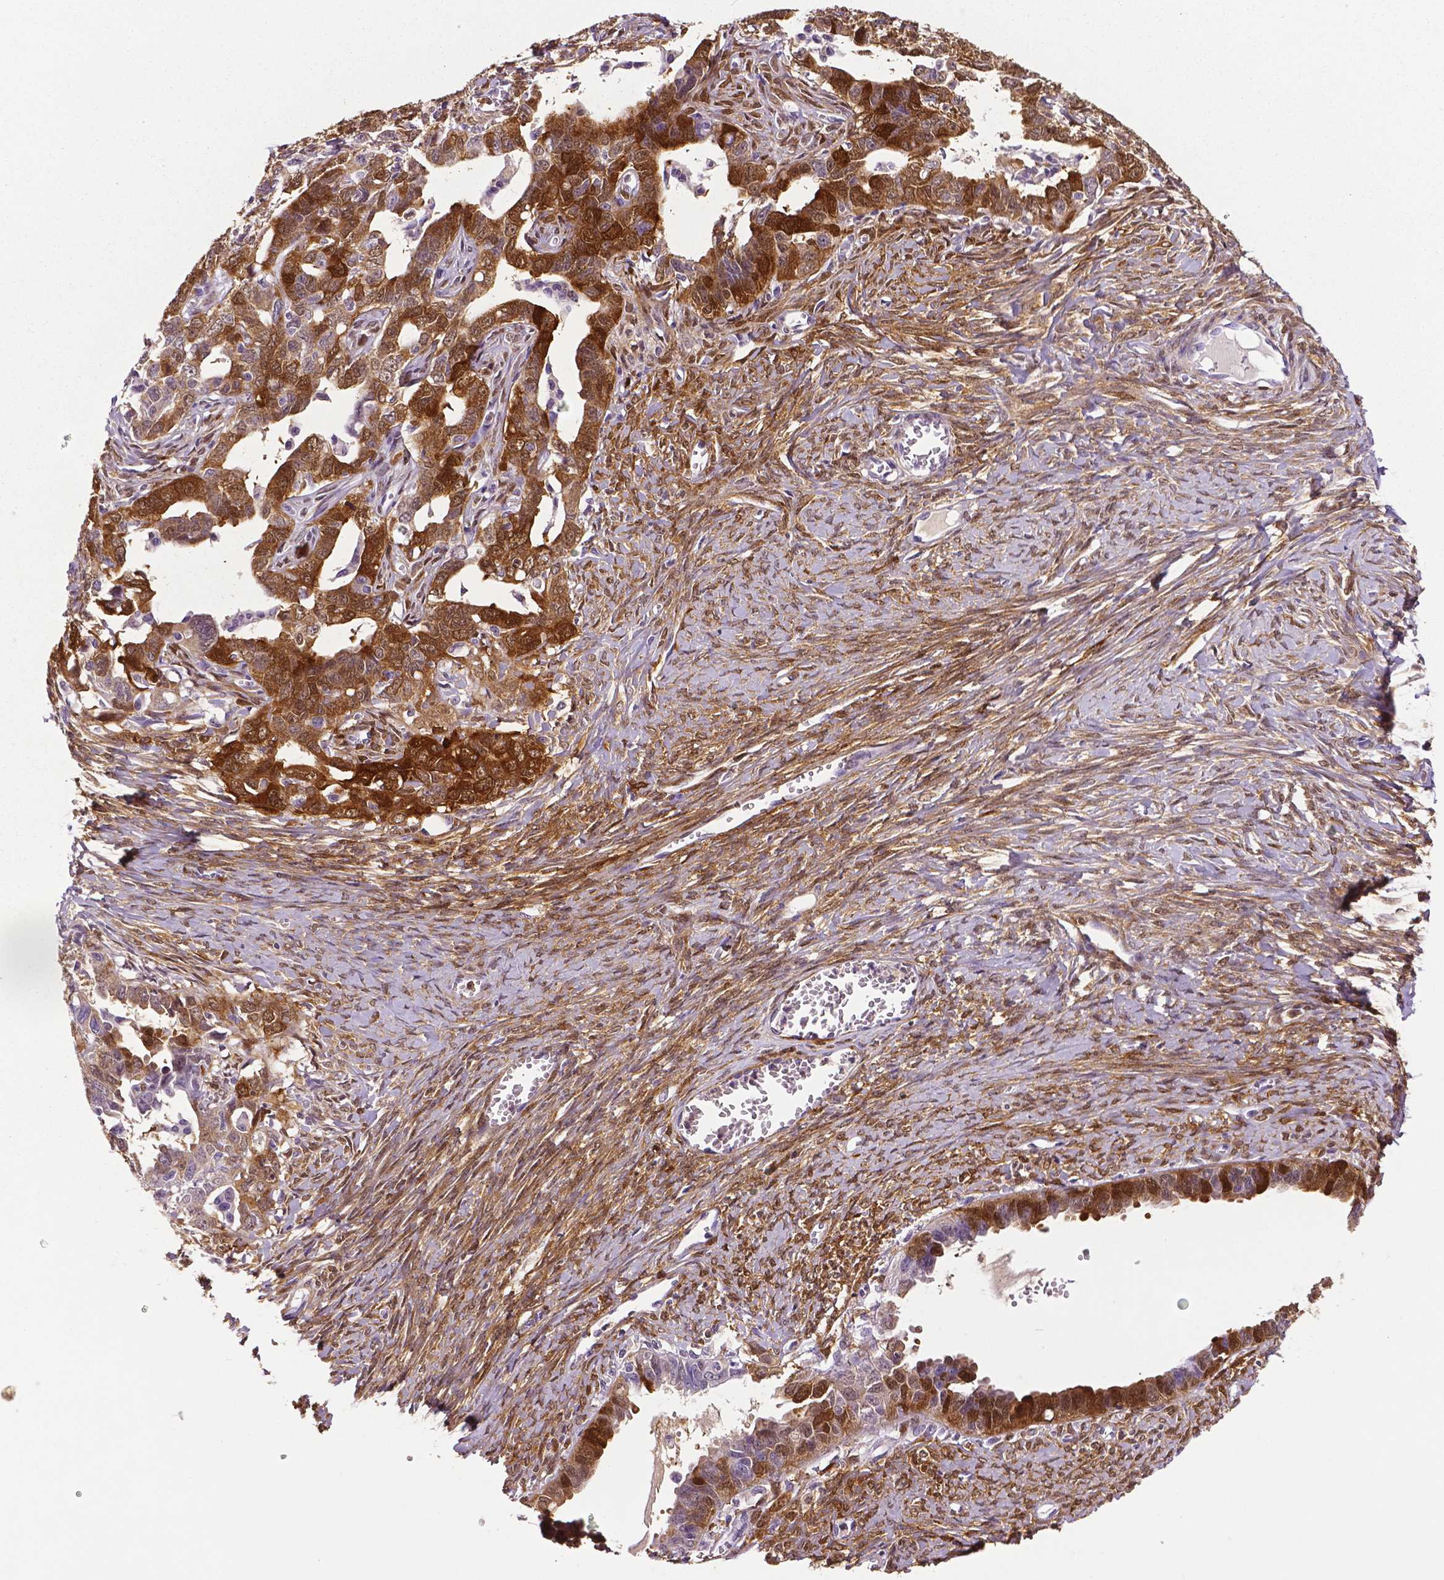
{"staining": {"intensity": "strong", "quantity": "25%-75%", "location": "cytoplasmic/membranous,nuclear"}, "tissue": "ovarian cancer", "cell_type": "Tumor cells", "image_type": "cancer", "snomed": [{"axis": "morphology", "description": "Cystadenocarcinoma, serous, NOS"}, {"axis": "topography", "description": "Ovary"}], "caption": "Immunohistochemistry photomicrograph of neoplastic tissue: ovarian serous cystadenocarcinoma stained using immunohistochemistry shows high levels of strong protein expression localized specifically in the cytoplasmic/membranous and nuclear of tumor cells, appearing as a cytoplasmic/membranous and nuclear brown color.", "gene": "PHGDH", "patient": {"sex": "female", "age": 69}}